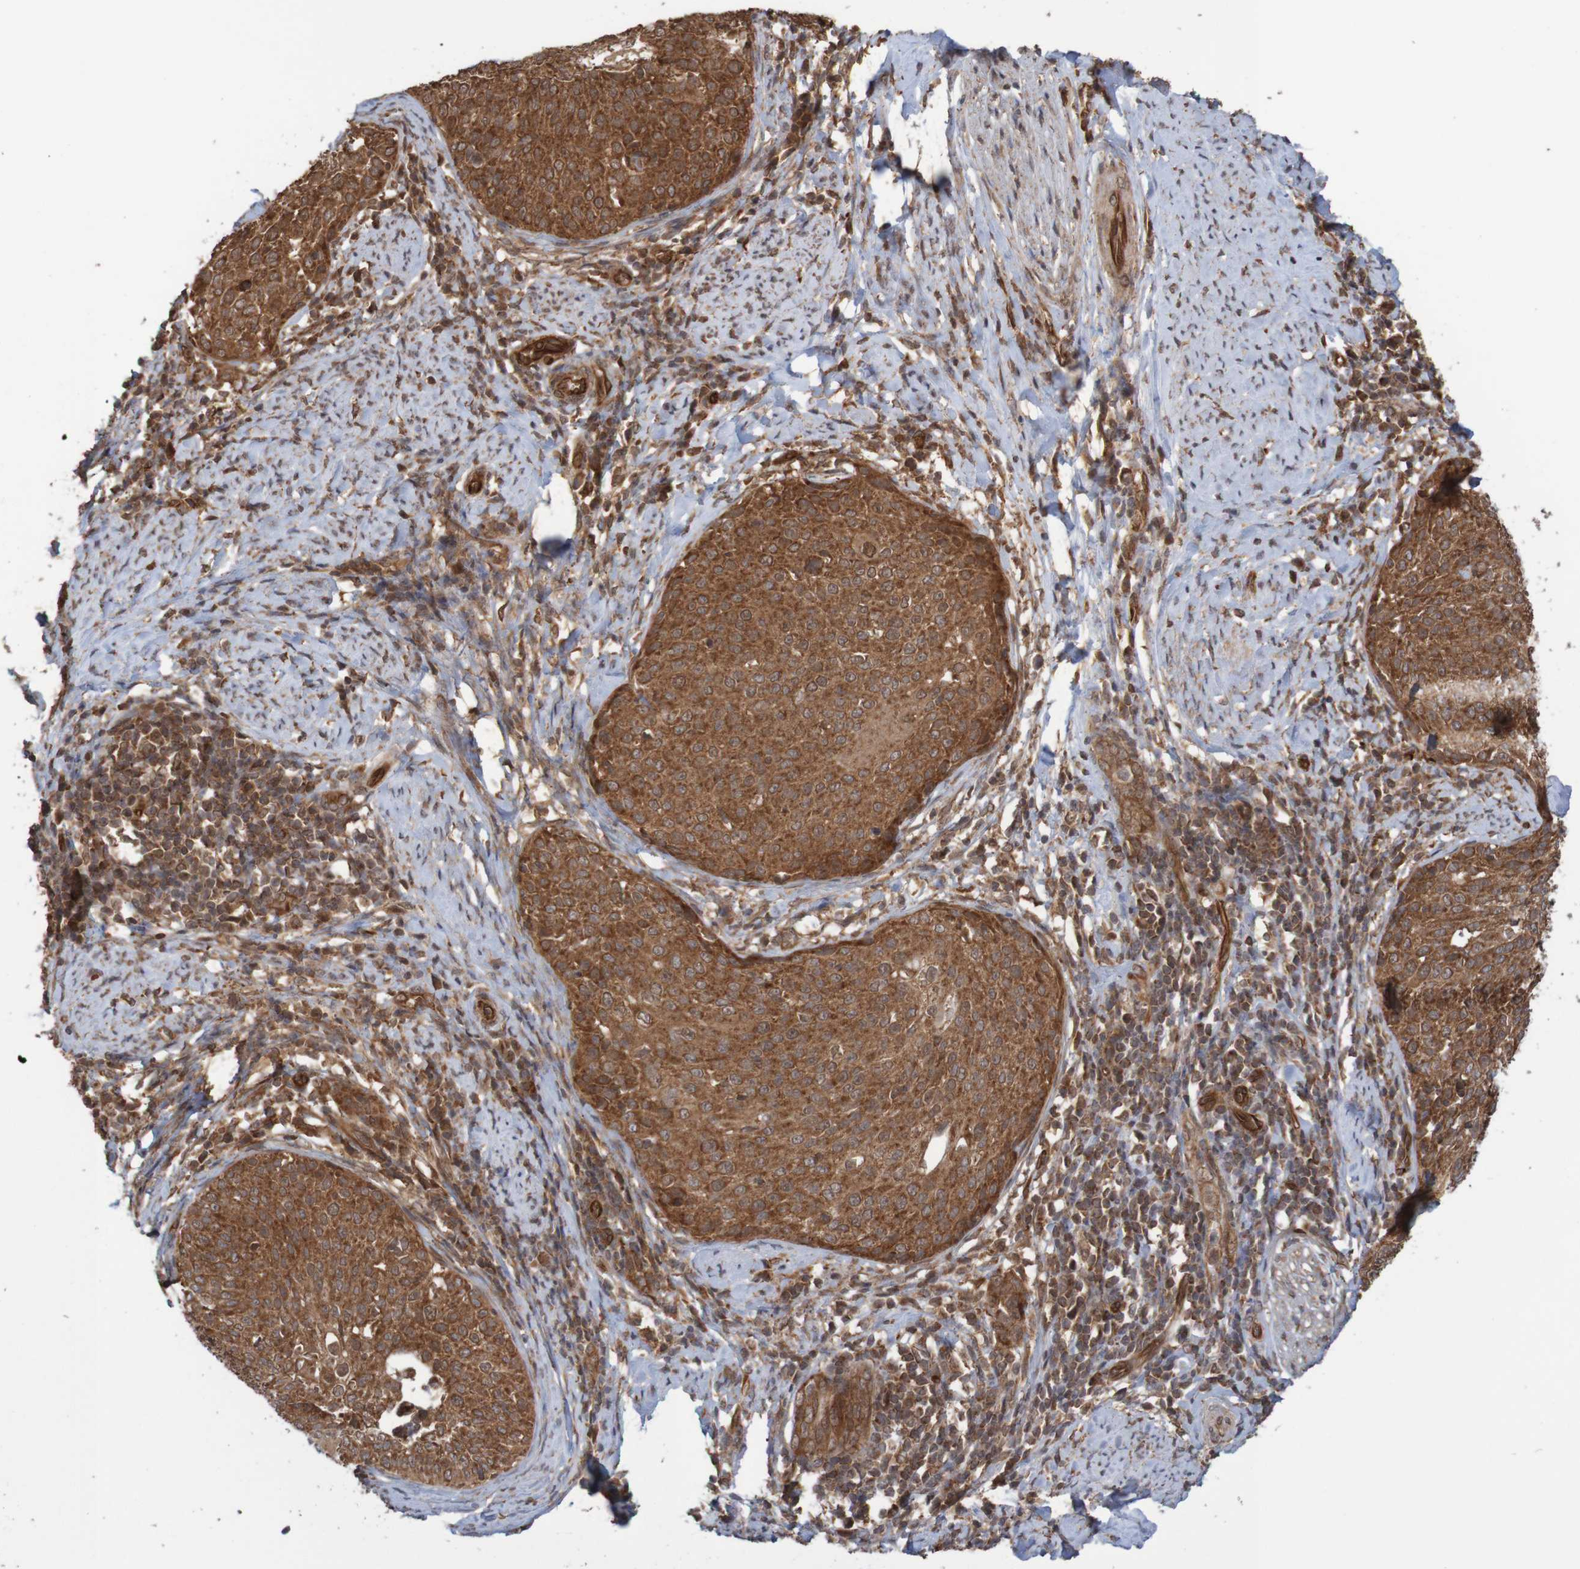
{"staining": {"intensity": "strong", "quantity": ">75%", "location": "cytoplasmic/membranous"}, "tissue": "cervical cancer", "cell_type": "Tumor cells", "image_type": "cancer", "snomed": [{"axis": "morphology", "description": "Squamous cell carcinoma, NOS"}, {"axis": "topography", "description": "Cervix"}], "caption": "Cervical cancer (squamous cell carcinoma) stained with DAB (3,3'-diaminobenzidine) IHC displays high levels of strong cytoplasmic/membranous staining in about >75% of tumor cells.", "gene": "MRPL52", "patient": {"sex": "female", "age": 51}}